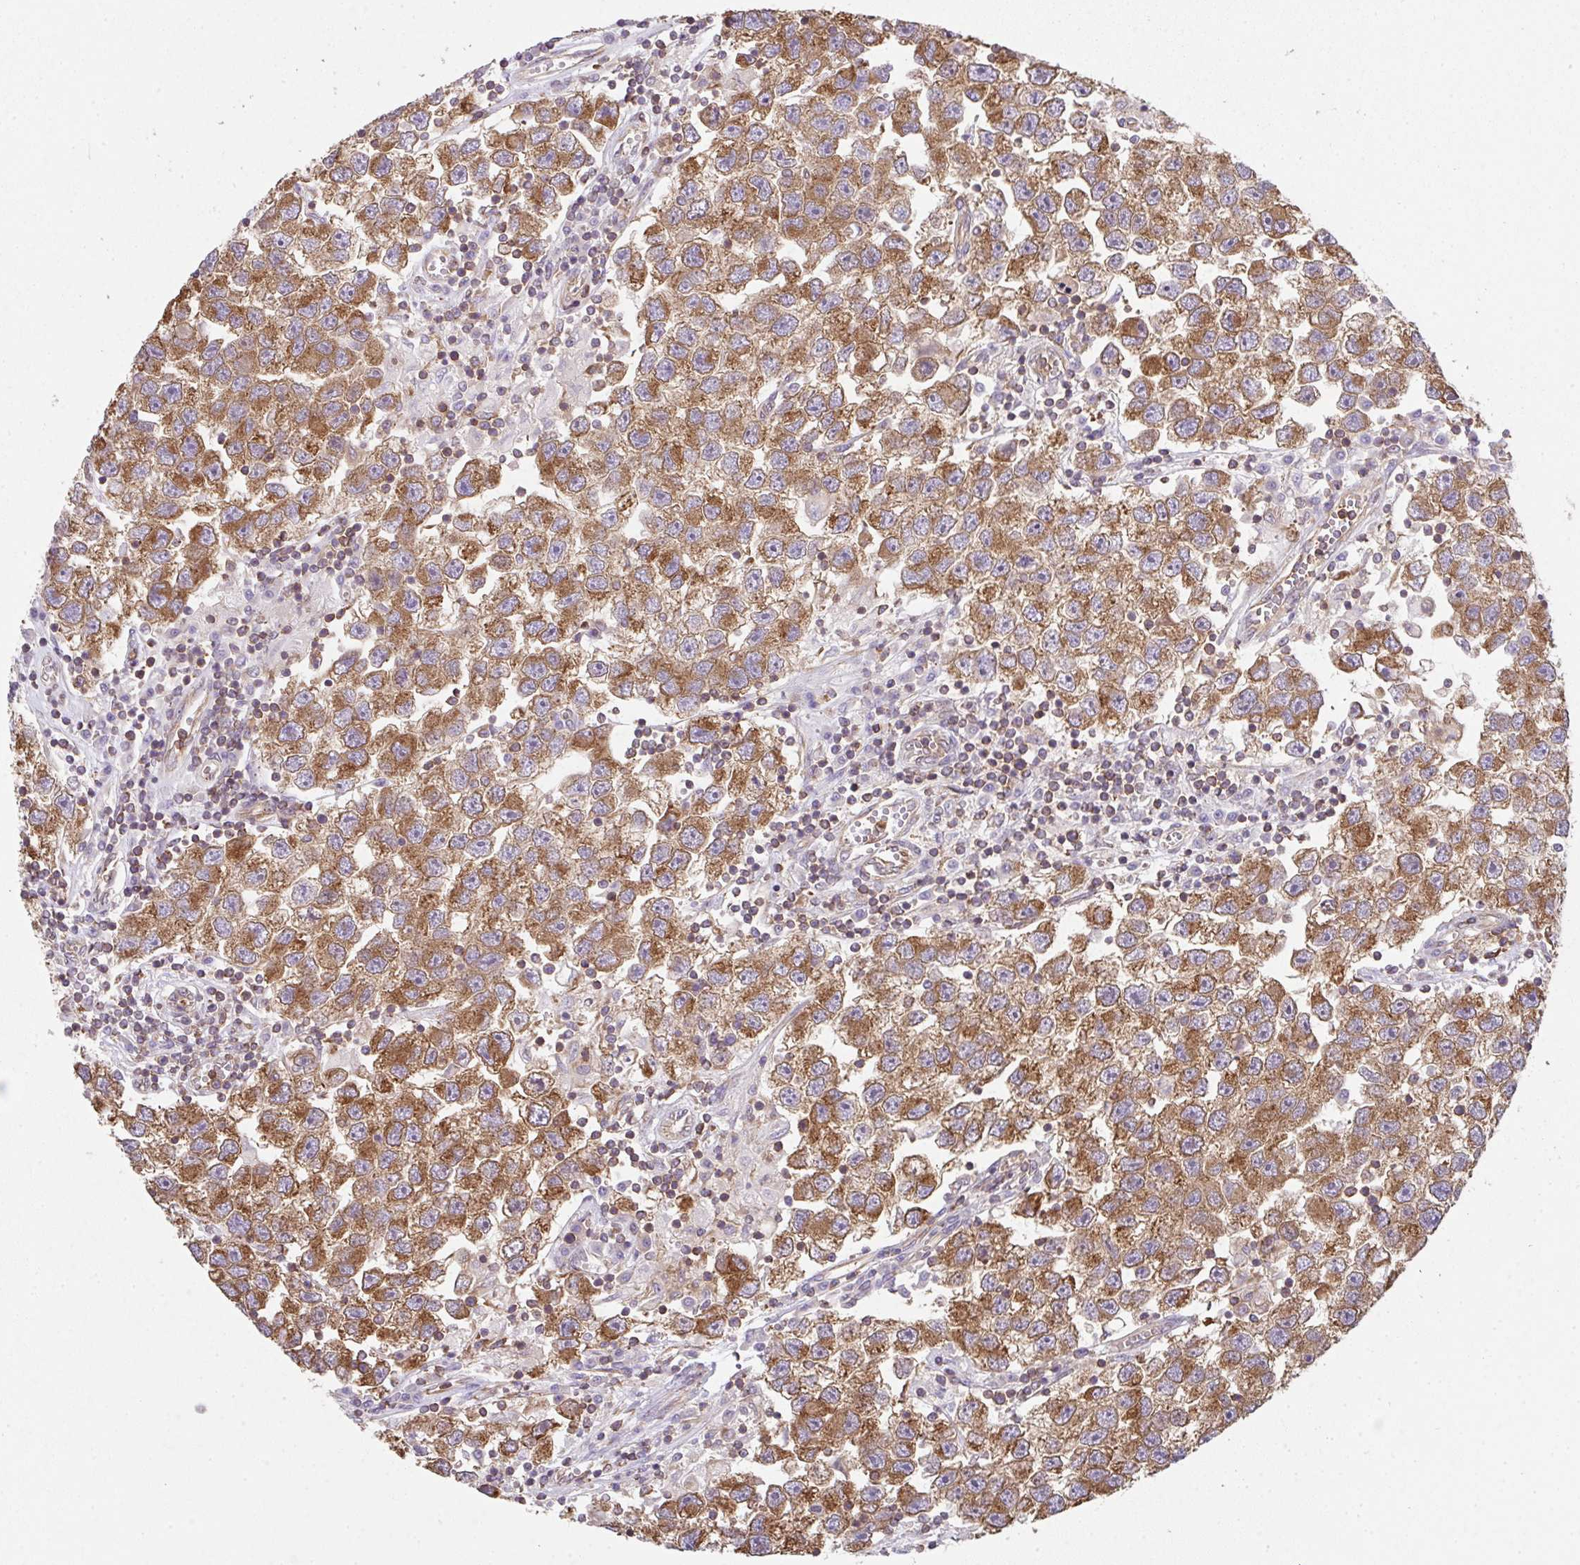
{"staining": {"intensity": "strong", "quantity": ">75%", "location": "cytoplasmic/membranous"}, "tissue": "testis cancer", "cell_type": "Tumor cells", "image_type": "cancer", "snomed": [{"axis": "morphology", "description": "Seminoma, NOS"}, {"axis": "topography", "description": "Testis"}], "caption": "Brown immunohistochemical staining in testis cancer shows strong cytoplasmic/membranous expression in about >75% of tumor cells.", "gene": "TMEM229A", "patient": {"sex": "male", "age": 26}}